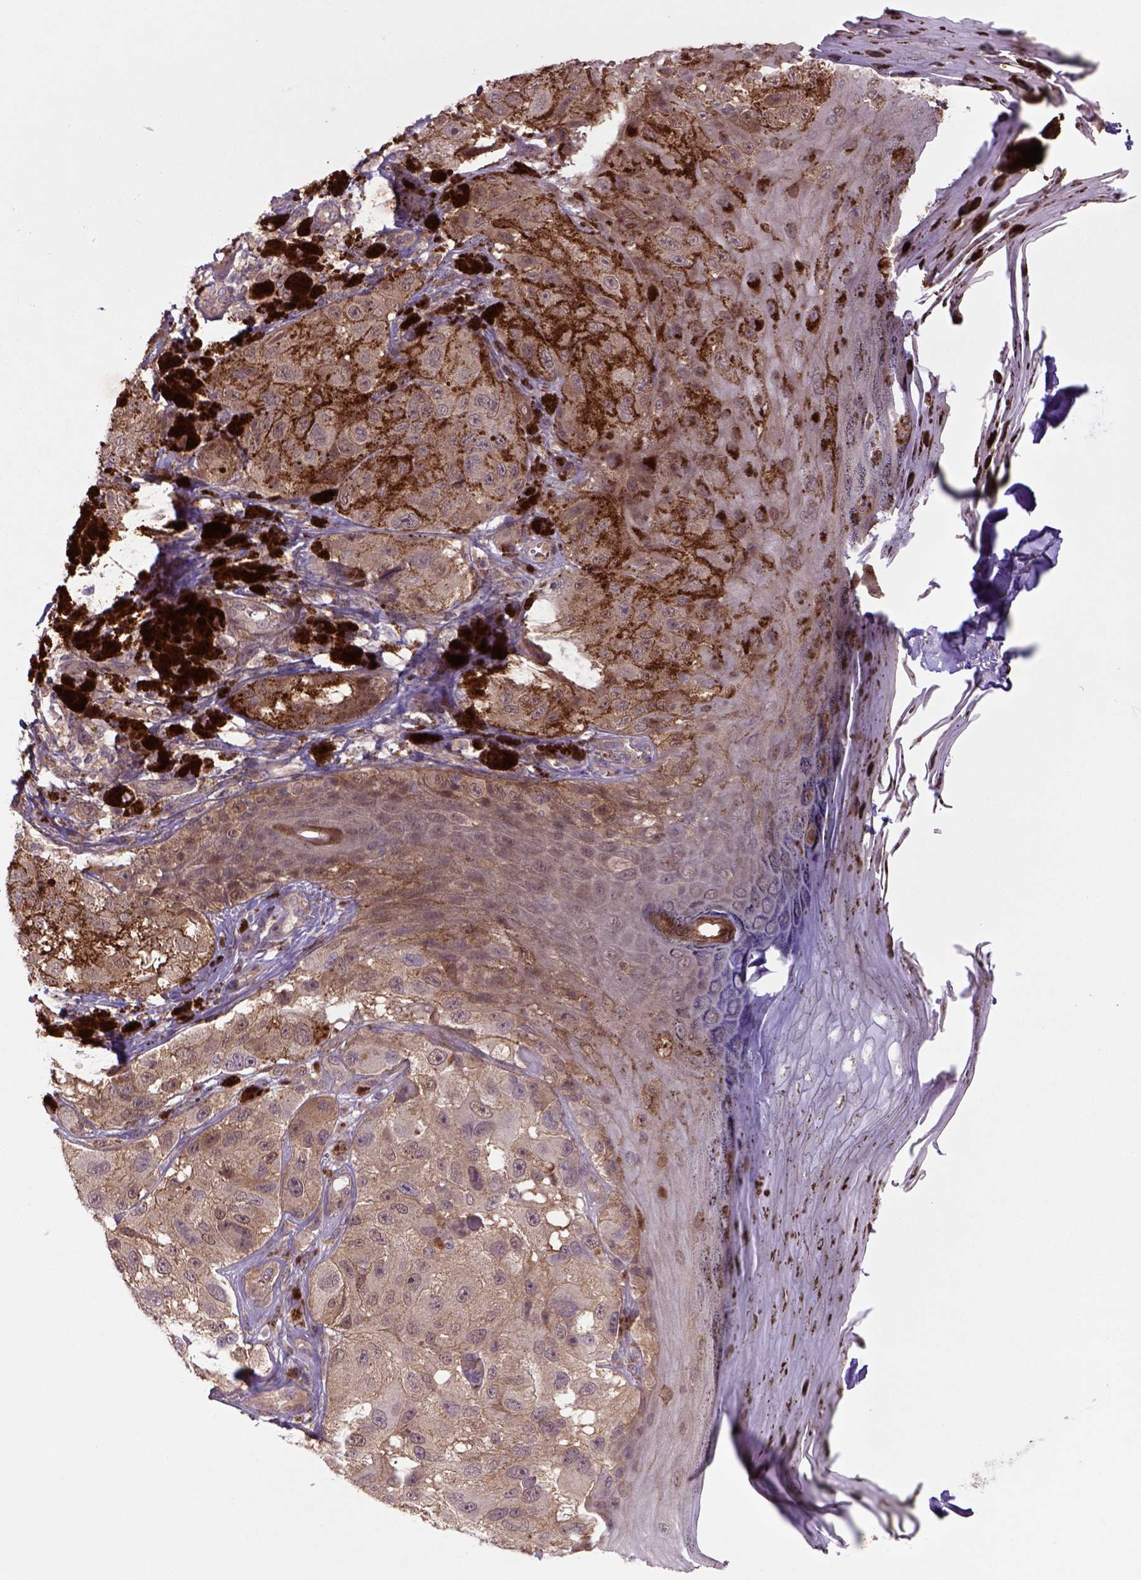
{"staining": {"intensity": "moderate", "quantity": ">75%", "location": "cytoplasmic/membranous"}, "tissue": "melanoma", "cell_type": "Tumor cells", "image_type": "cancer", "snomed": [{"axis": "morphology", "description": "Malignant melanoma, NOS"}, {"axis": "topography", "description": "Skin"}], "caption": "Malignant melanoma tissue reveals moderate cytoplasmic/membranous positivity in approximately >75% of tumor cells (Brightfield microscopy of DAB IHC at high magnification).", "gene": "HSPBP1", "patient": {"sex": "male", "age": 36}}